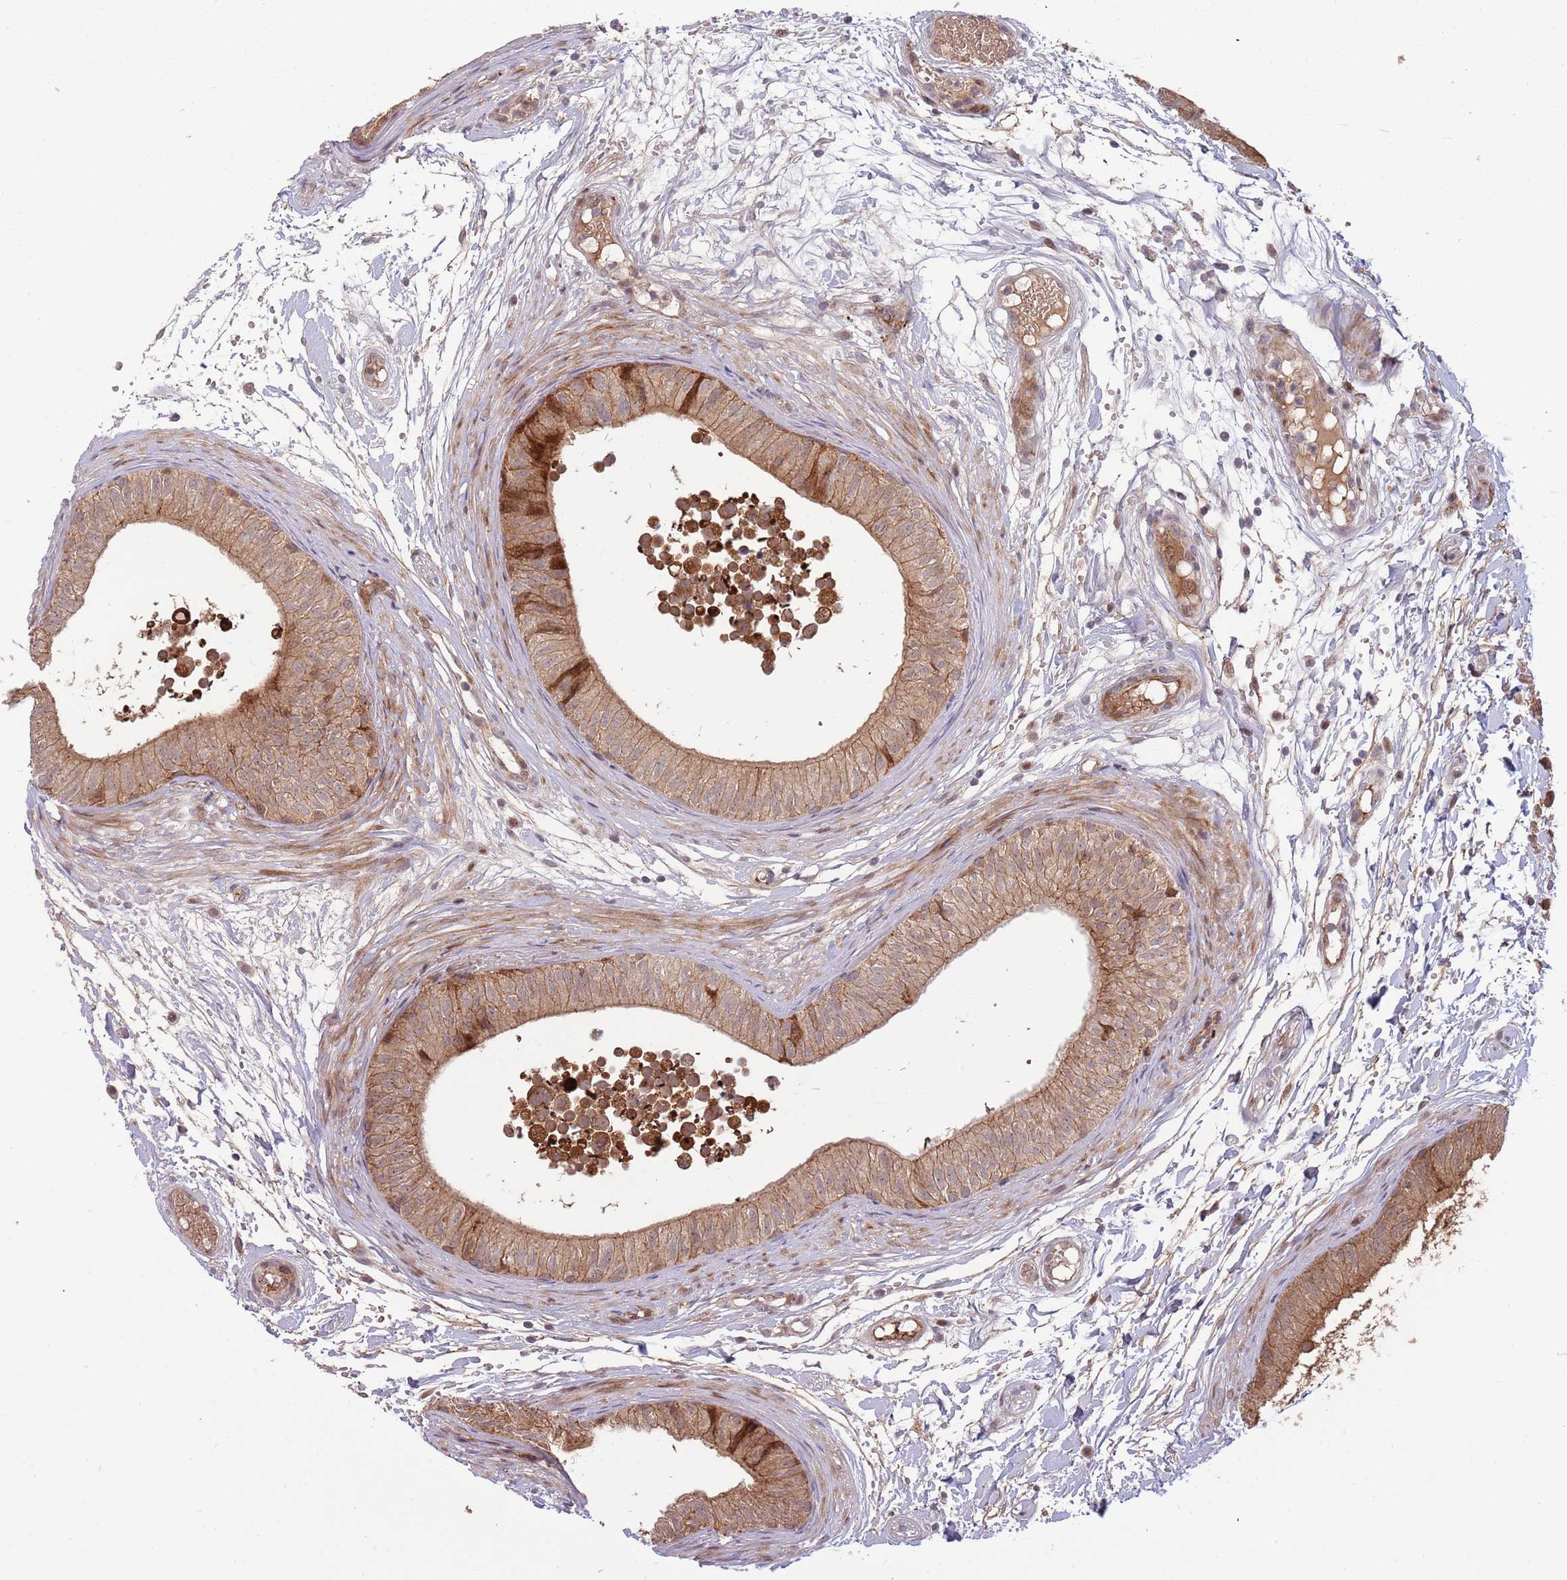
{"staining": {"intensity": "moderate", "quantity": ">75%", "location": "cytoplasmic/membranous"}, "tissue": "epididymis", "cell_type": "Glandular cells", "image_type": "normal", "snomed": [{"axis": "morphology", "description": "Normal tissue, NOS"}, {"axis": "topography", "description": "Epididymis"}], "caption": "Immunohistochemistry (DAB (3,3'-diaminobenzidine)) staining of unremarkable epididymis displays moderate cytoplasmic/membranous protein expression in about >75% of glandular cells.", "gene": "NT5DC4", "patient": {"sex": "male", "age": 15}}